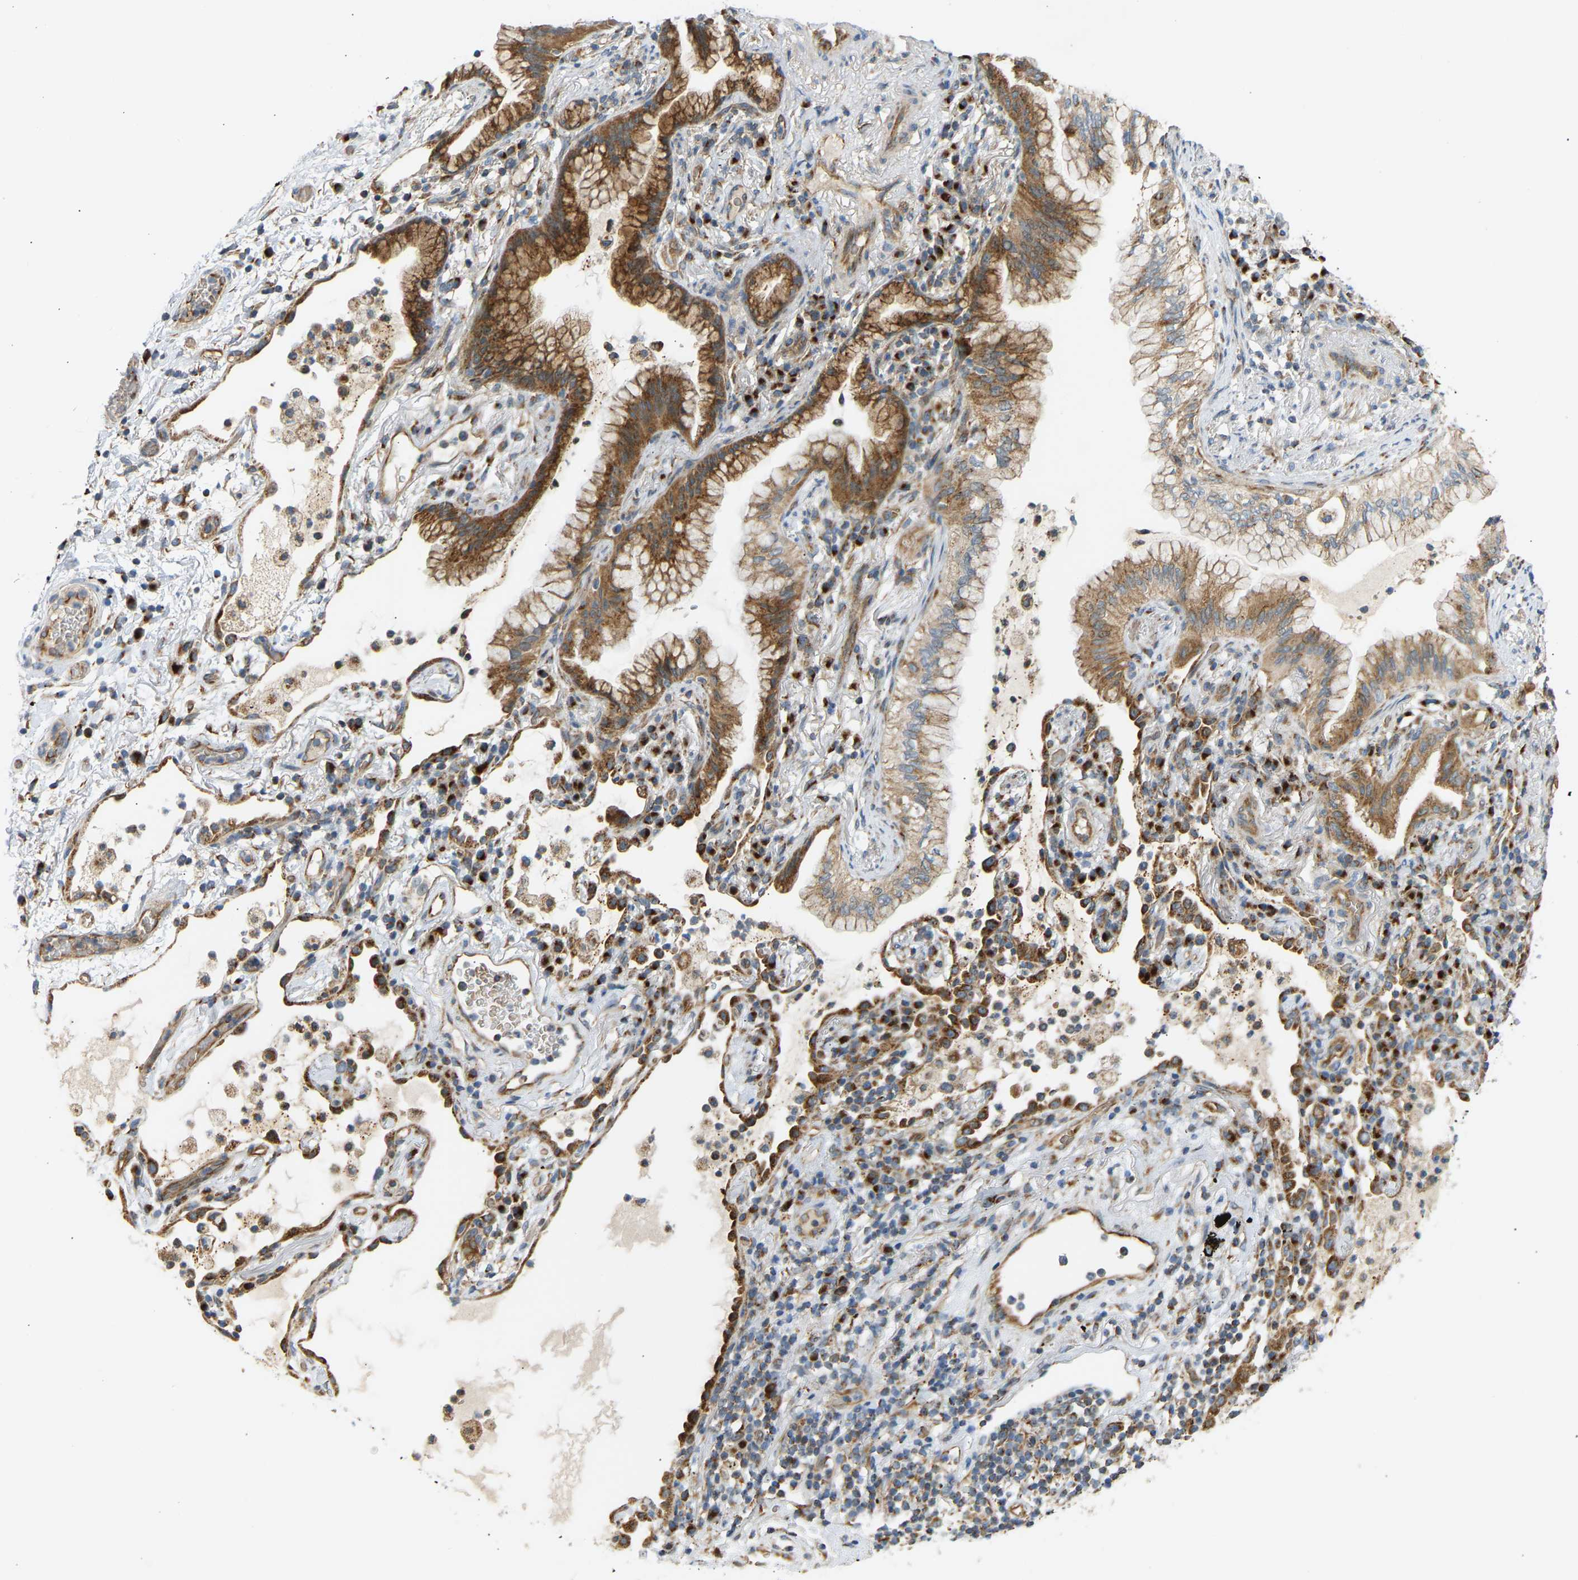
{"staining": {"intensity": "moderate", "quantity": ">75%", "location": "cytoplasmic/membranous"}, "tissue": "lung cancer", "cell_type": "Tumor cells", "image_type": "cancer", "snomed": [{"axis": "morphology", "description": "Adenocarcinoma, NOS"}, {"axis": "topography", "description": "Lung"}], "caption": "Immunohistochemistry micrograph of neoplastic tissue: lung cancer (adenocarcinoma) stained using immunohistochemistry displays medium levels of moderate protein expression localized specifically in the cytoplasmic/membranous of tumor cells, appearing as a cytoplasmic/membranous brown color.", "gene": "YIPF2", "patient": {"sex": "female", "age": 70}}